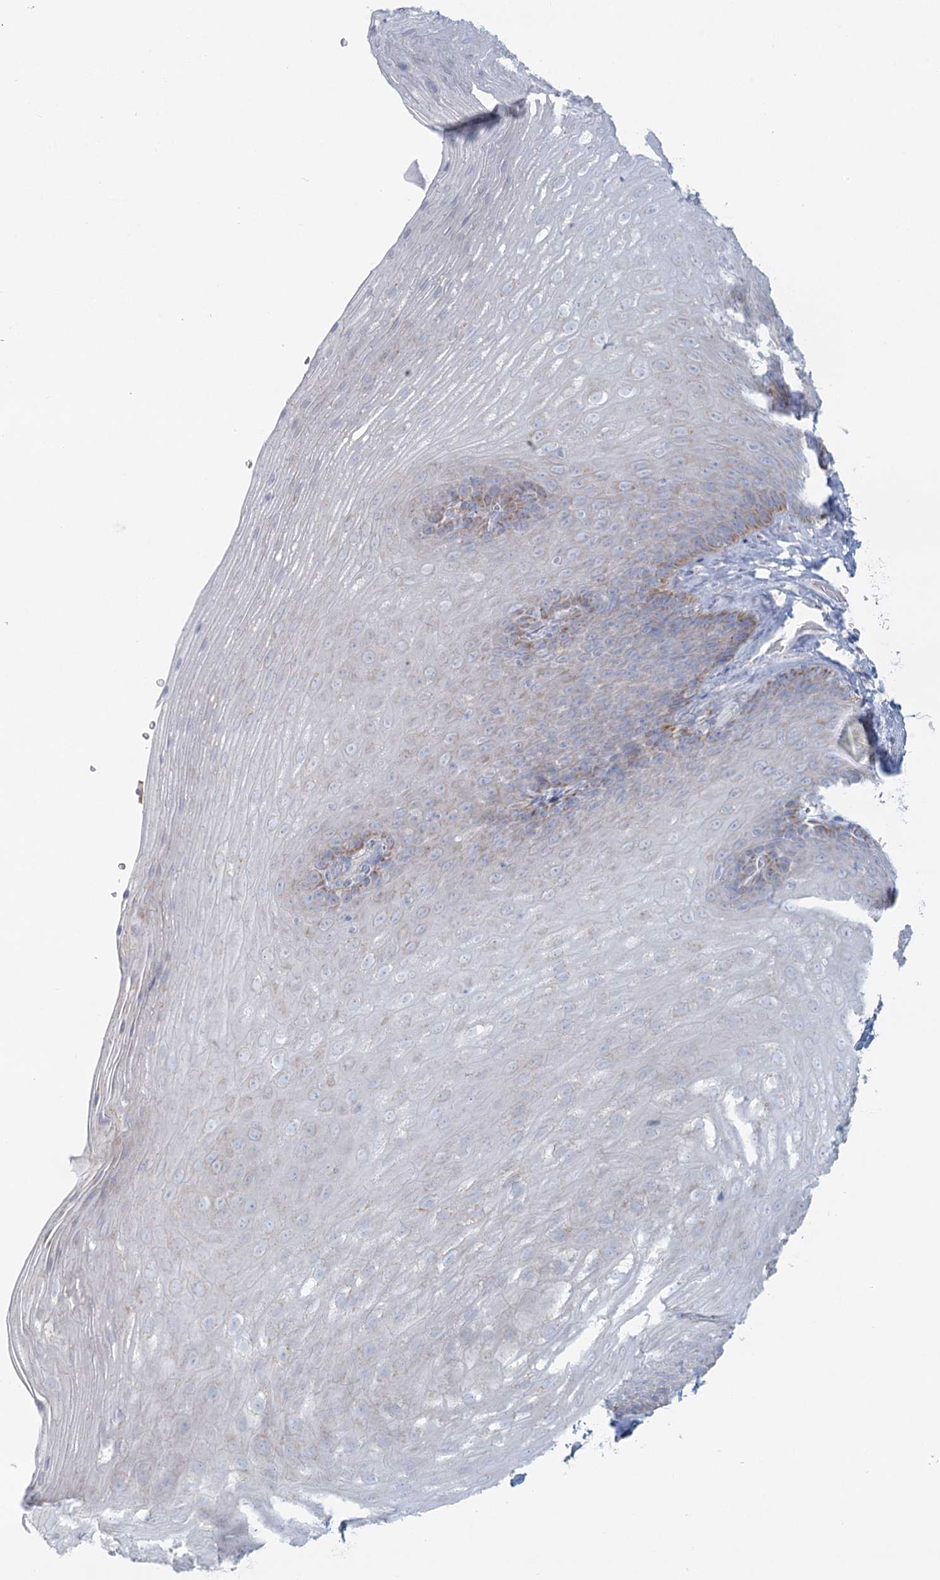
{"staining": {"intensity": "weak", "quantity": "<25%", "location": "cytoplasmic/membranous"}, "tissue": "esophagus", "cell_type": "Squamous epithelial cells", "image_type": "normal", "snomed": [{"axis": "morphology", "description": "Normal tissue, NOS"}, {"axis": "topography", "description": "Esophagus"}], "caption": "IHC micrograph of normal esophagus: human esophagus stained with DAB displays no significant protein positivity in squamous epithelial cells.", "gene": "BPHL", "patient": {"sex": "female", "age": 66}}